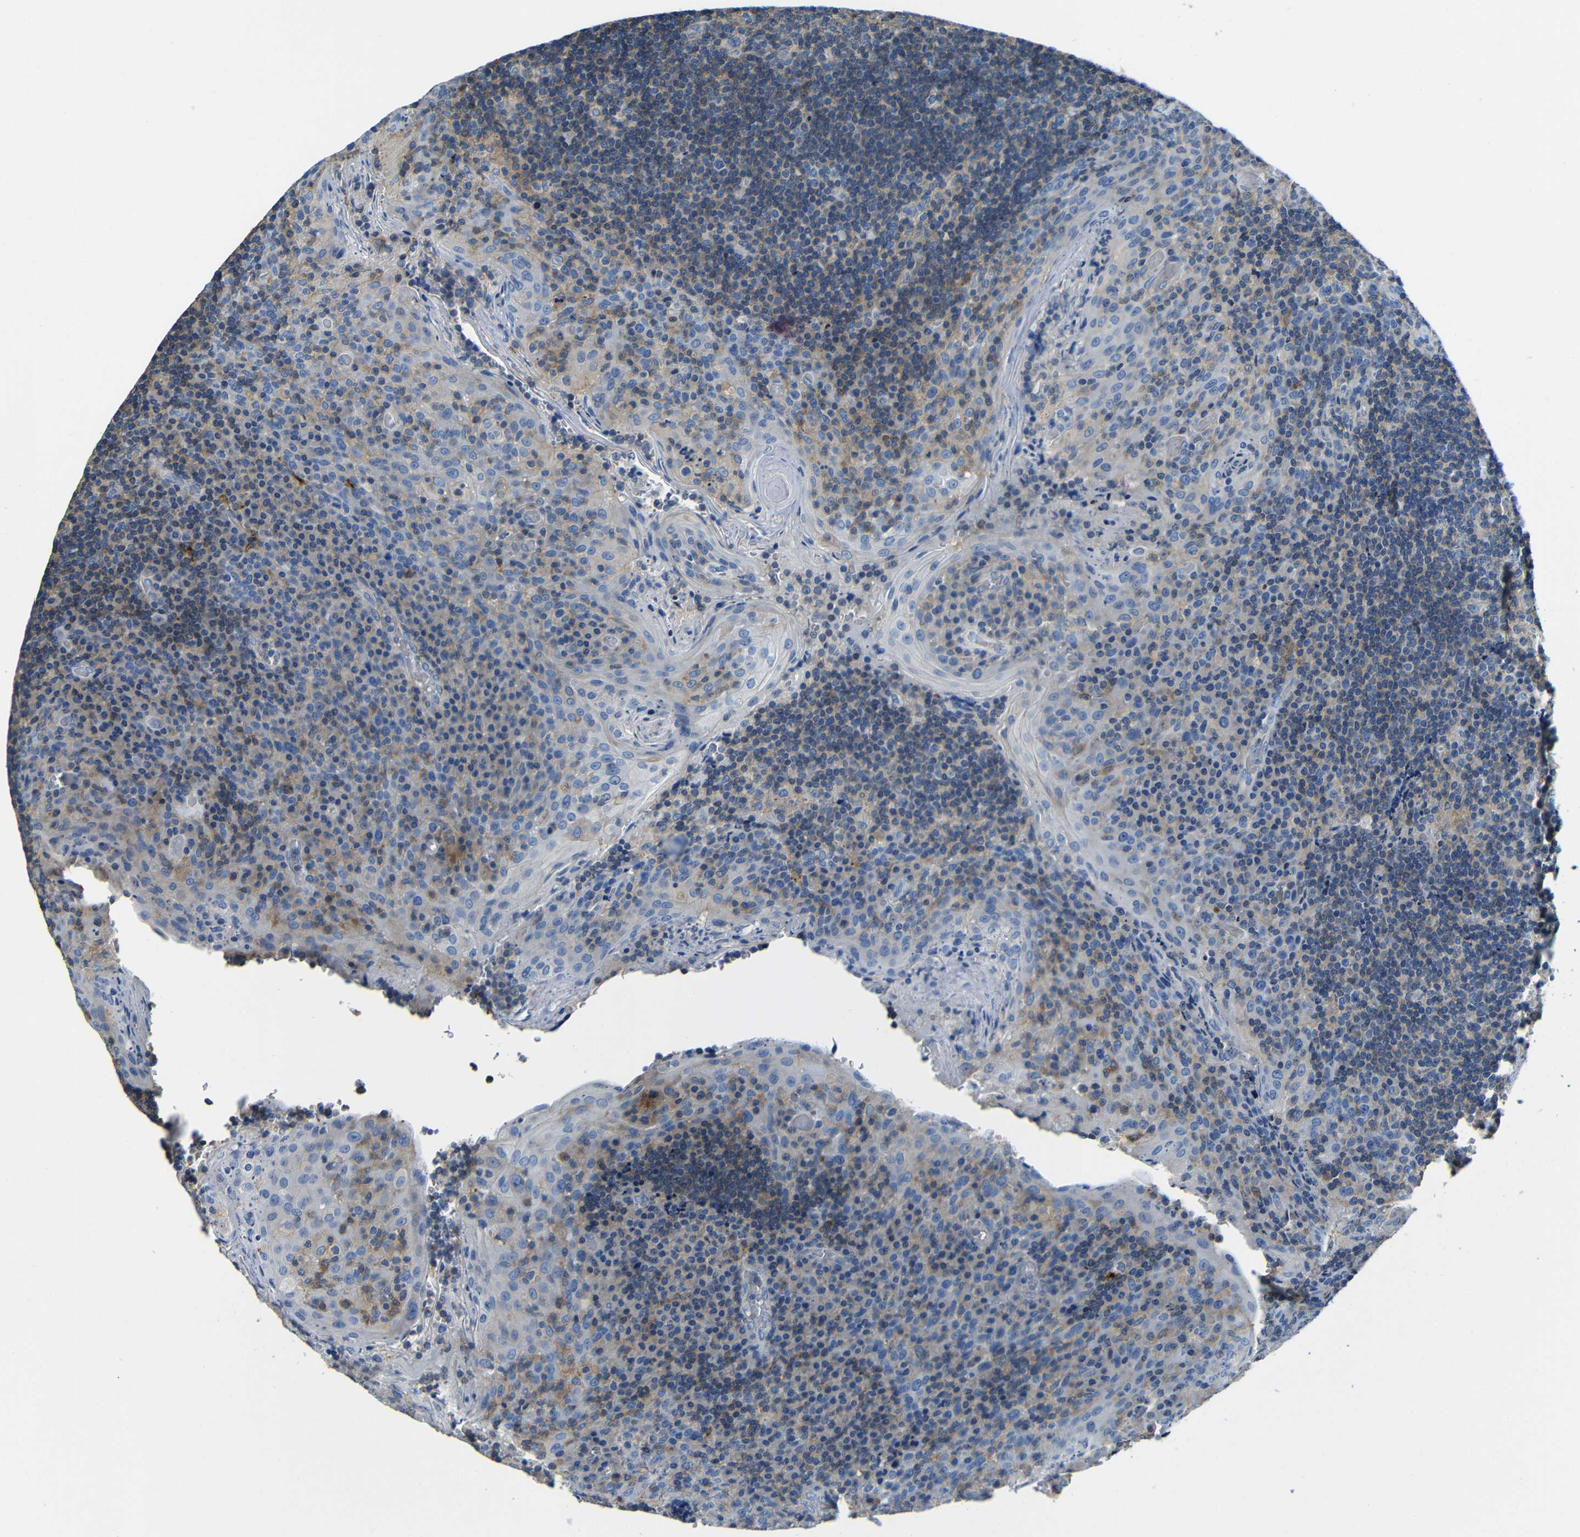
{"staining": {"intensity": "weak", "quantity": ">75%", "location": "cytoplasmic/membranous"}, "tissue": "tonsil", "cell_type": "Germinal center cells", "image_type": "normal", "snomed": [{"axis": "morphology", "description": "Normal tissue, NOS"}, {"axis": "topography", "description": "Tonsil"}], "caption": "Weak cytoplasmic/membranous positivity for a protein is present in about >75% of germinal center cells of benign tonsil using immunohistochemistry (IHC).", "gene": "GDI1", "patient": {"sex": "male", "age": 17}}